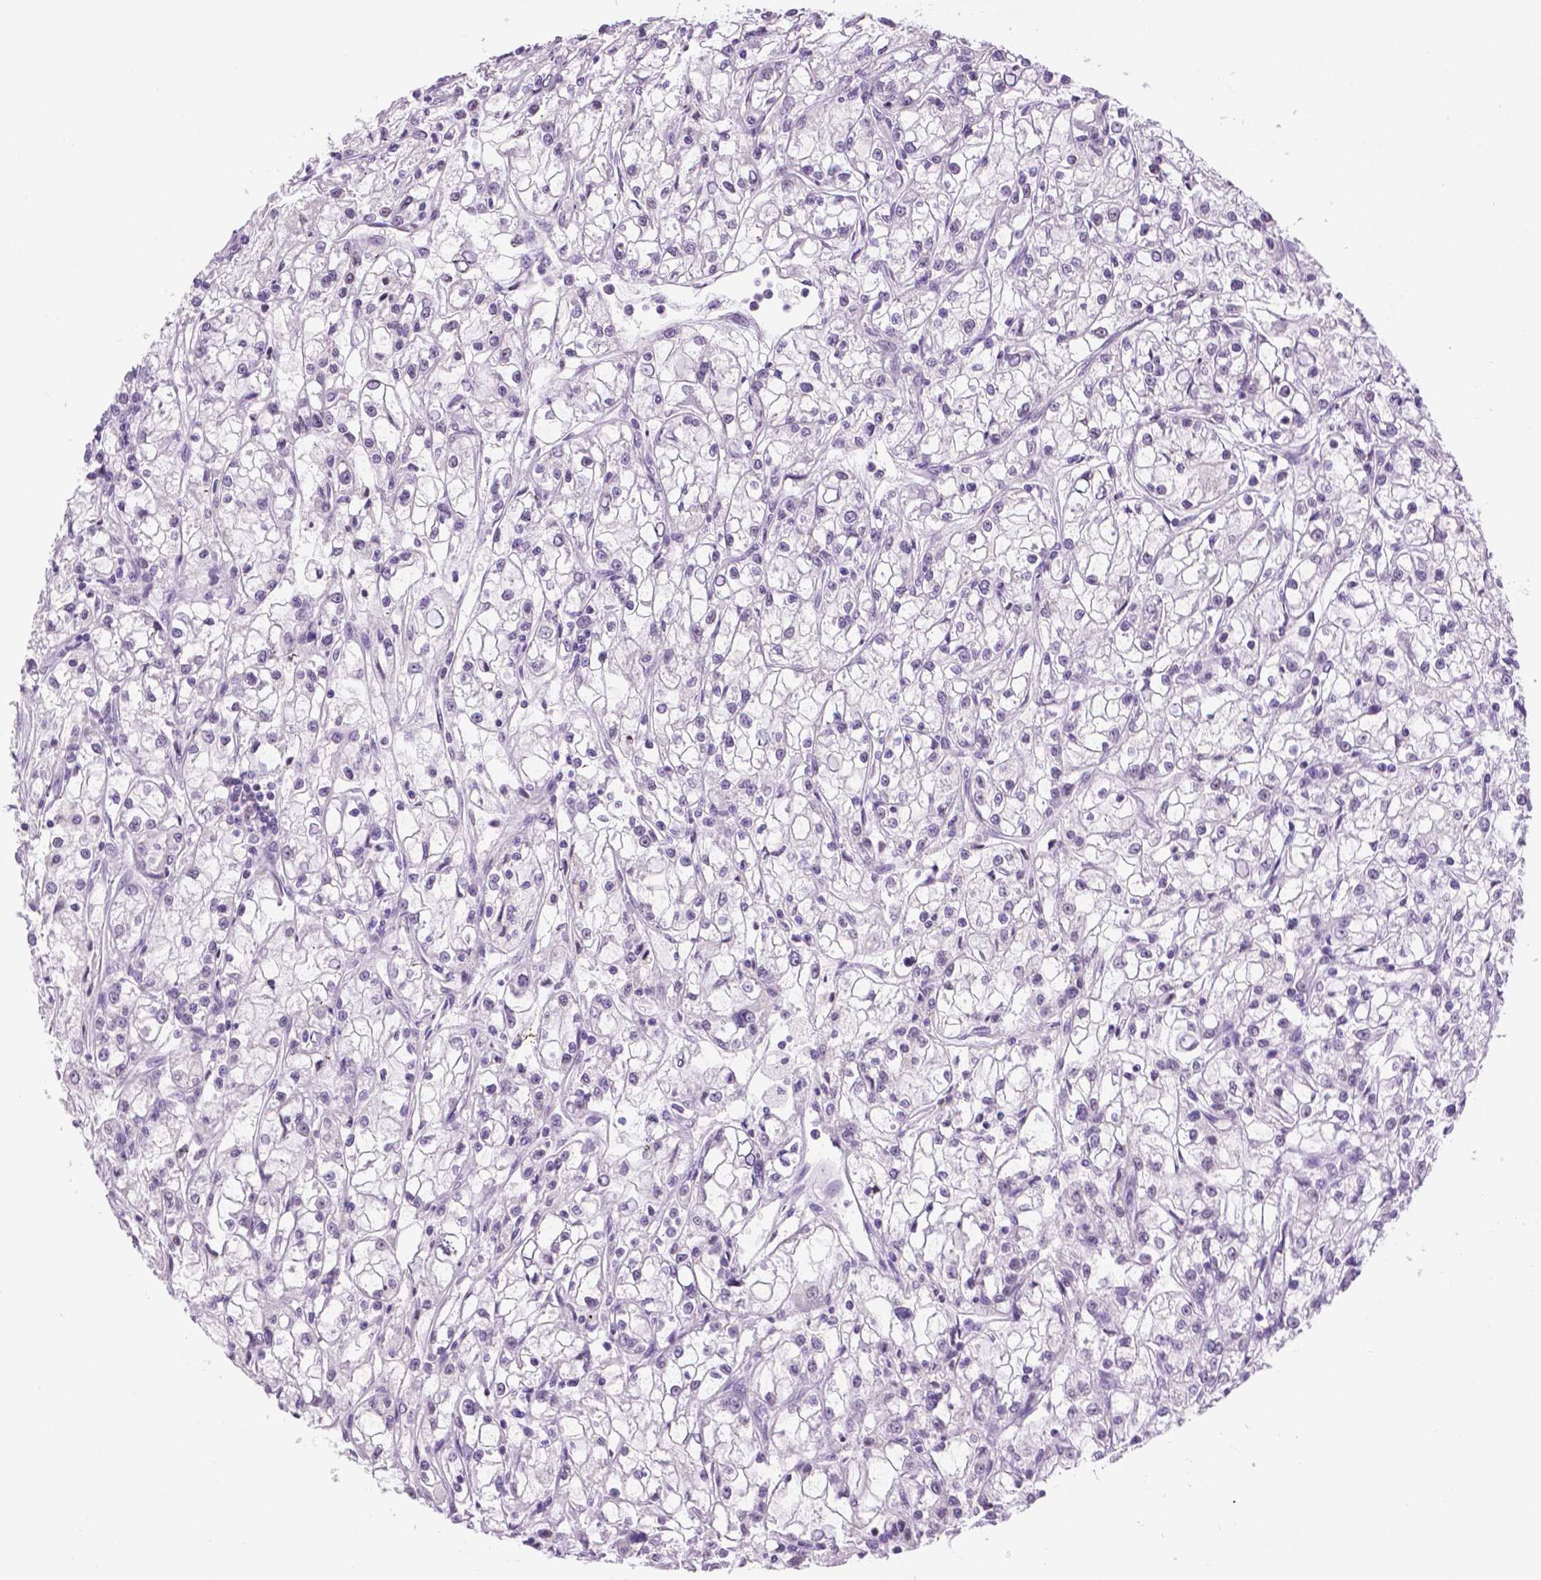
{"staining": {"intensity": "negative", "quantity": "none", "location": "none"}, "tissue": "renal cancer", "cell_type": "Tumor cells", "image_type": "cancer", "snomed": [{"axis": "morphology", "description": "Adenocarcinoma, NOS"}, {"axis": "topography", "description": "Kidney"}], "caption": "Renal adenocarcinoma stained for a protein using immunohistochemistry (IHC) exhibits no expression tumor cells.", "gene": "NHP2", "patient": {"sex": "female", "age": 59}}